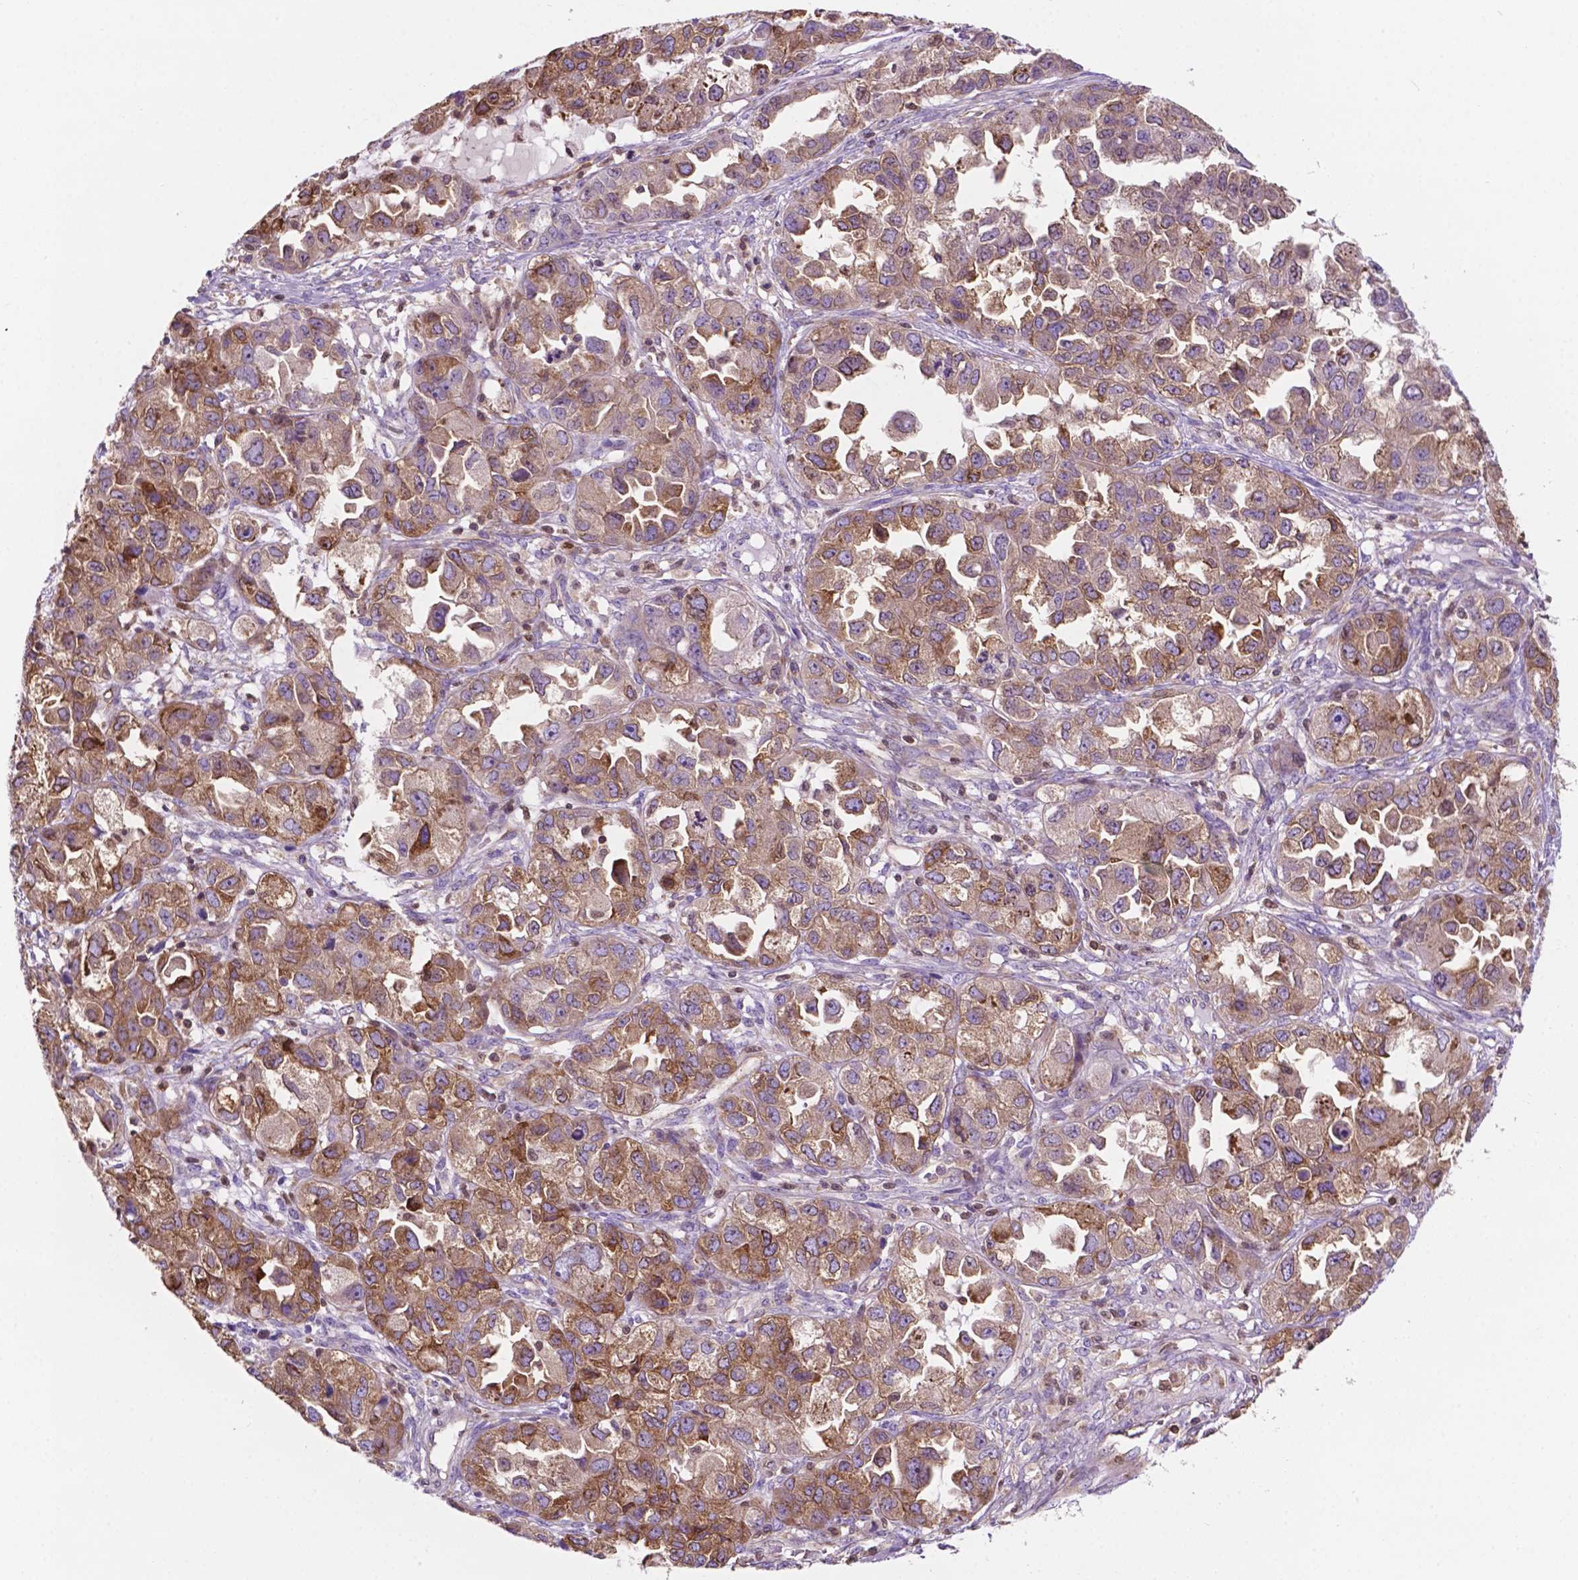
{"staining": {"intensity": "moderate", "quantity": "25%-75%", "location": "cytoplasmic/membranous"}, "tissue": "ovarian cancer", "cell_type": "Tumor cells", "image_type": "cancer", "snomed": [{"axis": "morphology", "description": "Cystadenocarcinoma, serous, NOS"}, {"axis": "topography", "description": "Ovary"}], "caption": "Ovarian cancer tissue displays moderate cytoplasmic/membranous staining in approximately 25%-75% of tumor cells", "gene": "DCN", "patient": {"sex": "female", "age": 84}}